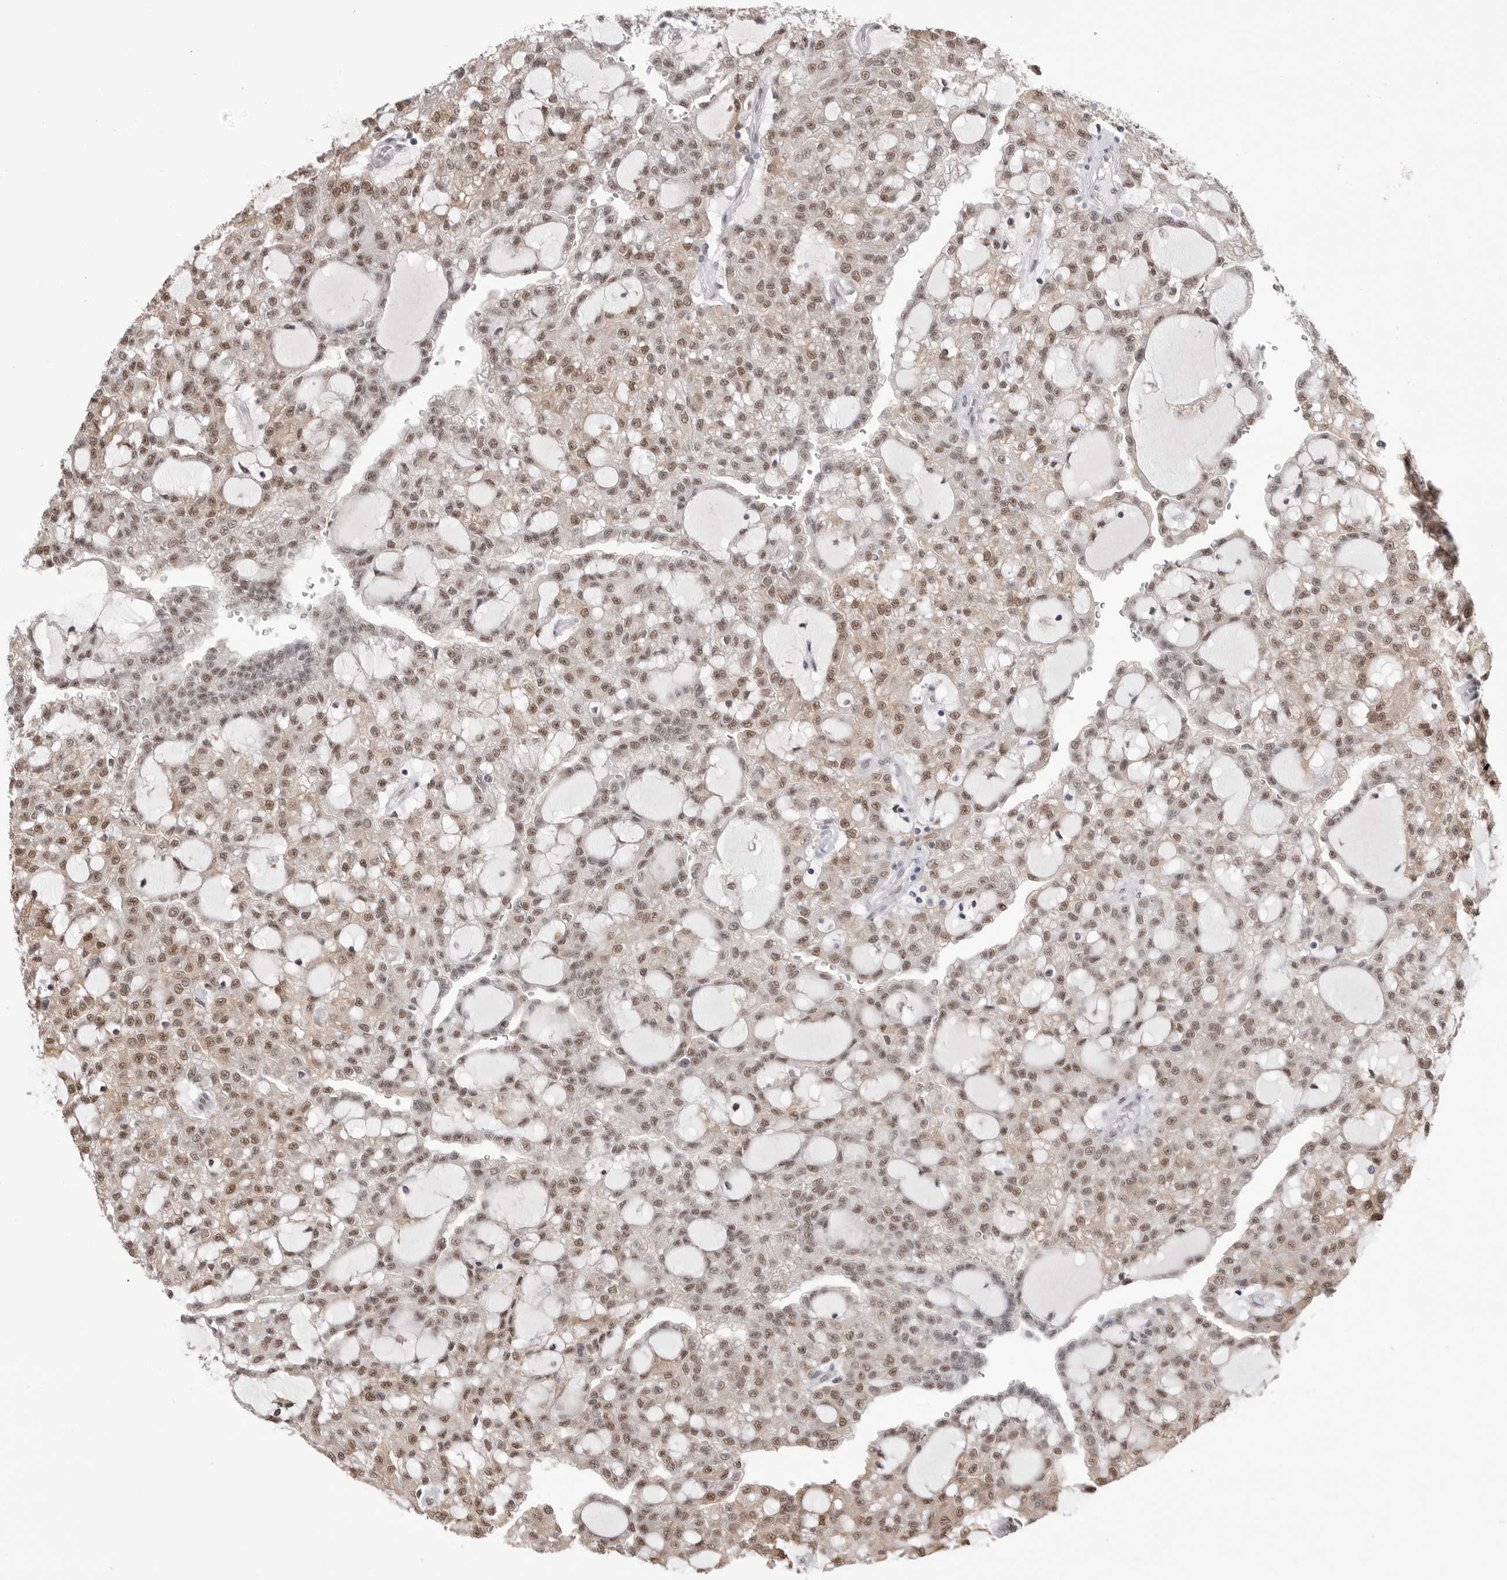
{"staining": {"intensity": "moderate", "quantity": ">75%", "location": "nuclear"}, "tissue": "renal cancer", "cell_type": "Tumor cells", "image_type": "cancer", "snomed": [{"axis": "morphology", "description": "Adenocarcinoma, NOS"}, {"axis": "topography", "description": "Kidney"}], "caption": "IHC of renal cancer (adenocarcinoma) exhibits medium levels of moderate nuclear staining in about >75% of tumor cells.", "gene": "BCLAF3", "patient": {"sex": "male", "age": 63}}